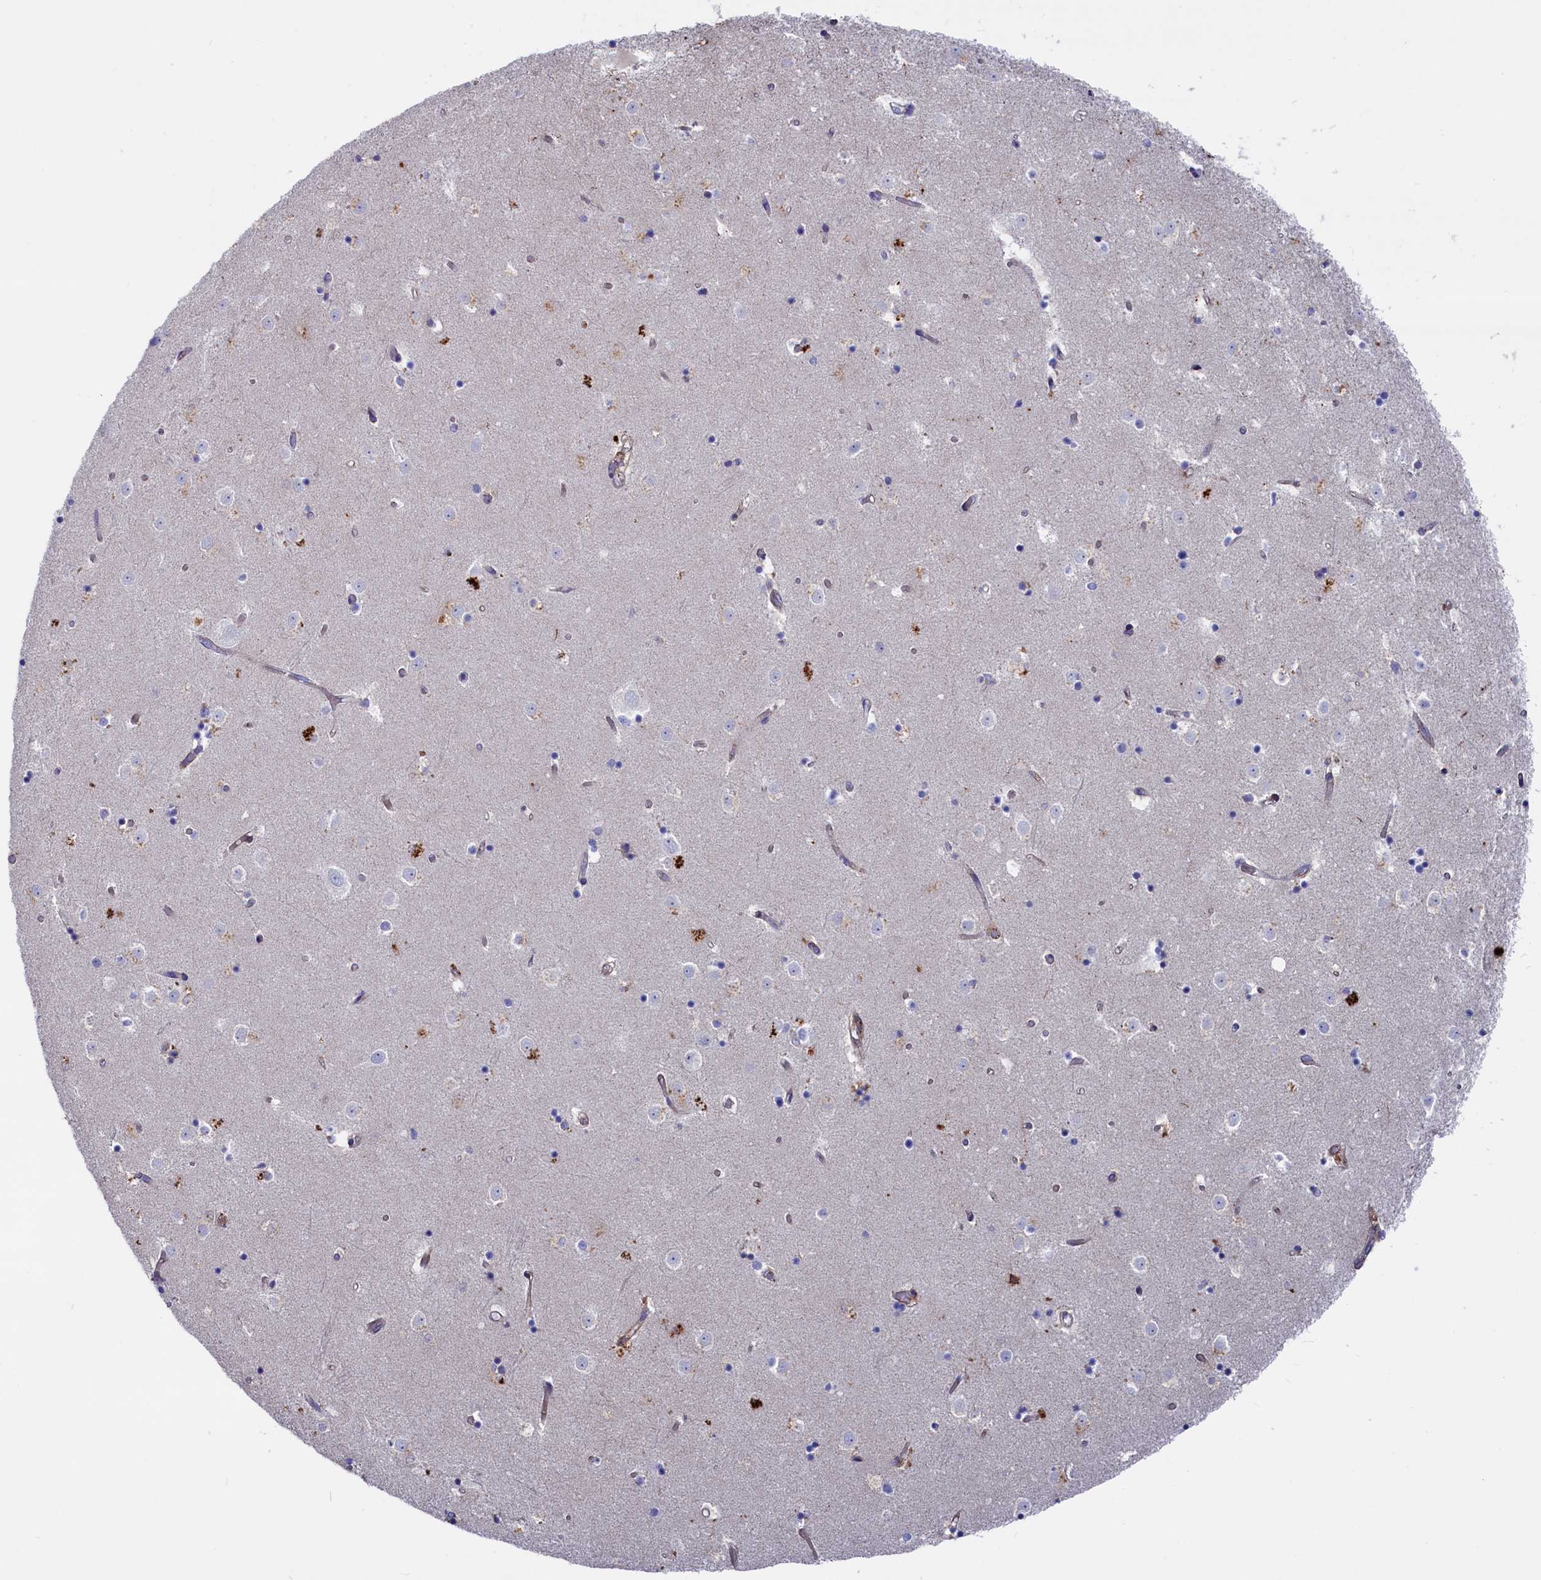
{"staining": {"intensity": "moderate", "quantity": "<25%", "location": "cytoplasmic/membranous"}, "tissue": "caudate", "cell_type": "Glial cells", "image_type": "normal", "snomed": [{"axis": "morphology", "description": "Normal tissue, NOS"}, {"axis": "topography", "description": "Lateral ventricle wall"}], "caption": "Immunohistochemistry (IHC) of normal human caudate reveals low levels of moderate cytoplasmic/membranous staining in approximately <25% of glial cells.", "gene": "NUDT7", "patient": {"sex": "female", "age": 52}}